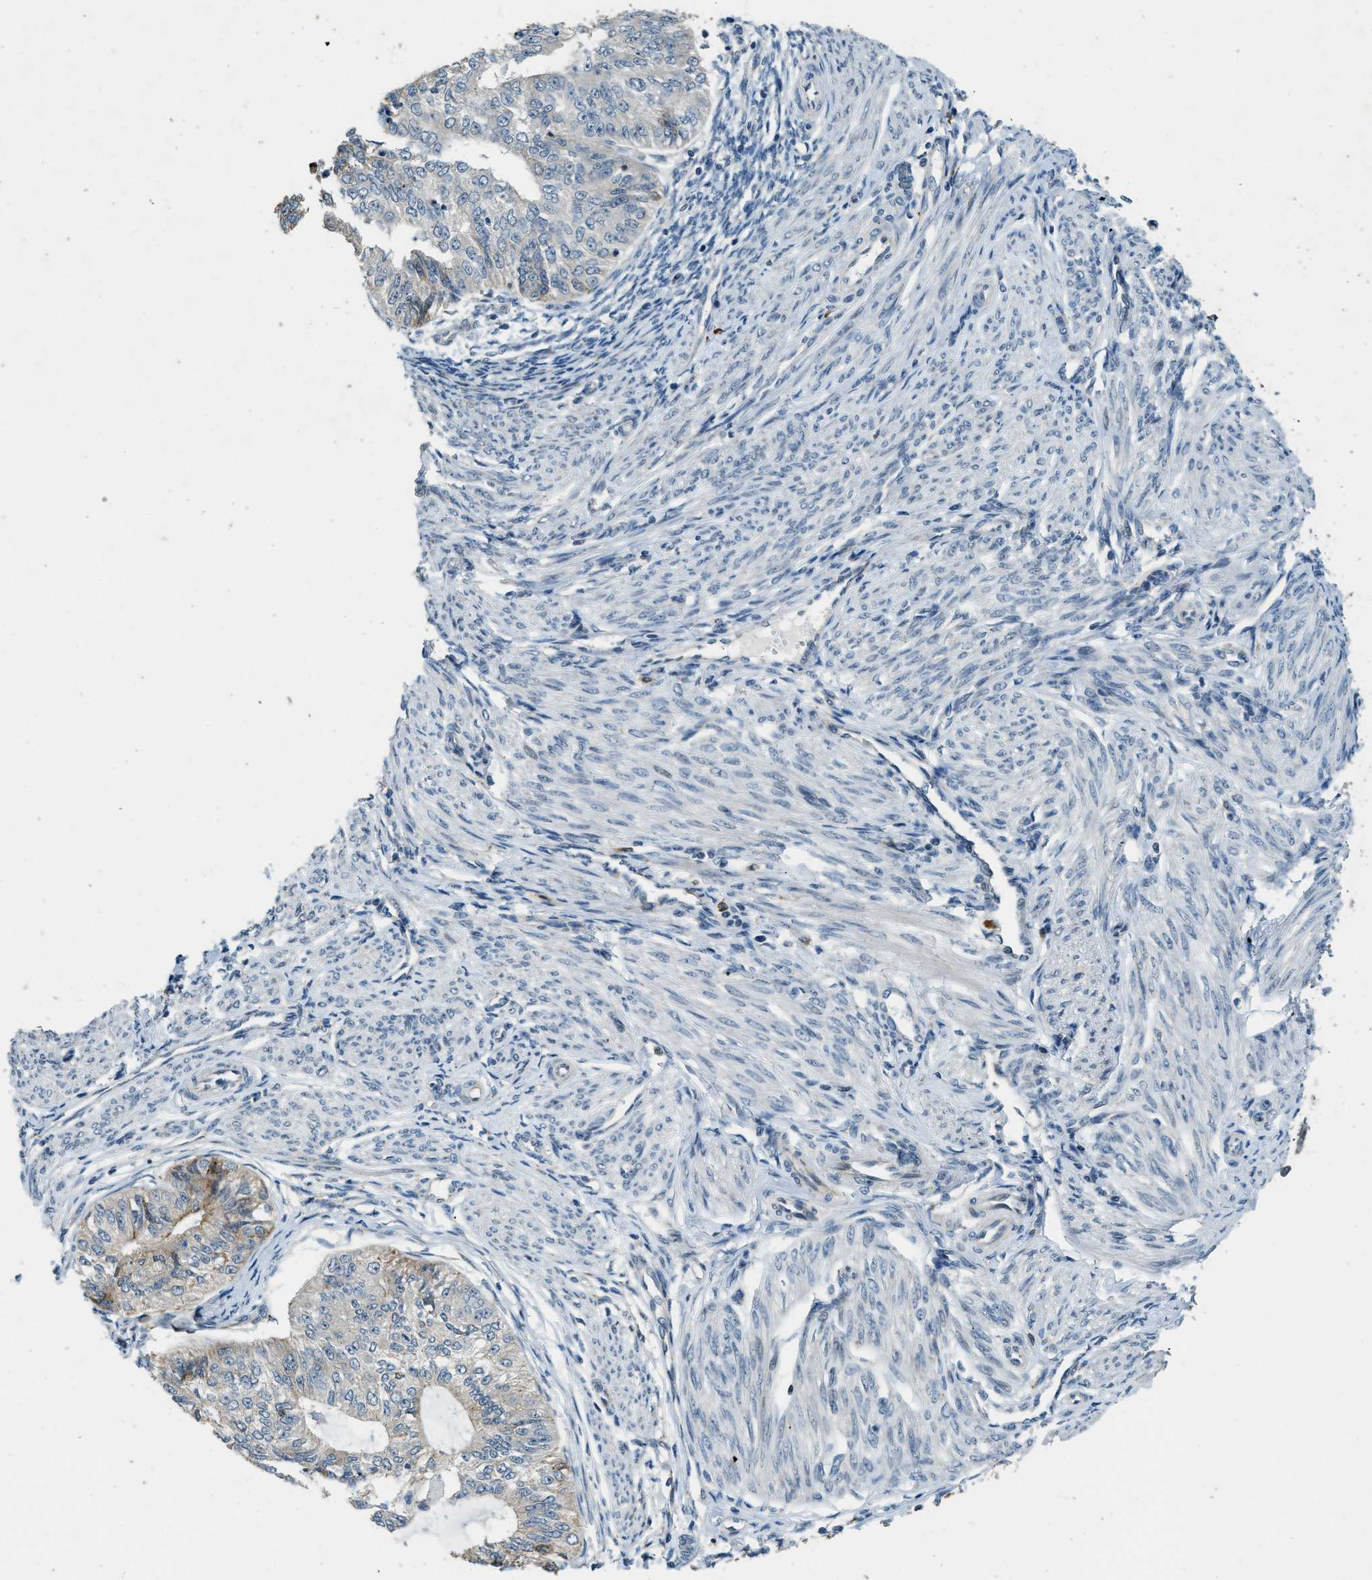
{"staining": {"intensity": "weak", "quantity": "<25%", "location": "cytoplasmic/membranous"}, "tissue": "endometrial cancer", "cell_type": "Tumor cells", "image_type": "cancer", "snomed": [{"axis": "morphology", "description": "Adenocarcinoma, NOS"}, {"axis": "topography", "description": "Endometrium"}], "caption": "Tumor cells are negative for brown protein staining in endometrial adenocarcinoma. (Brightfield microscopy of DAB (3,3'-diaminobenzidine) IHC at high magnification).", "gene": "HERC2", "patient": {"sex": "female", "age": 32}}